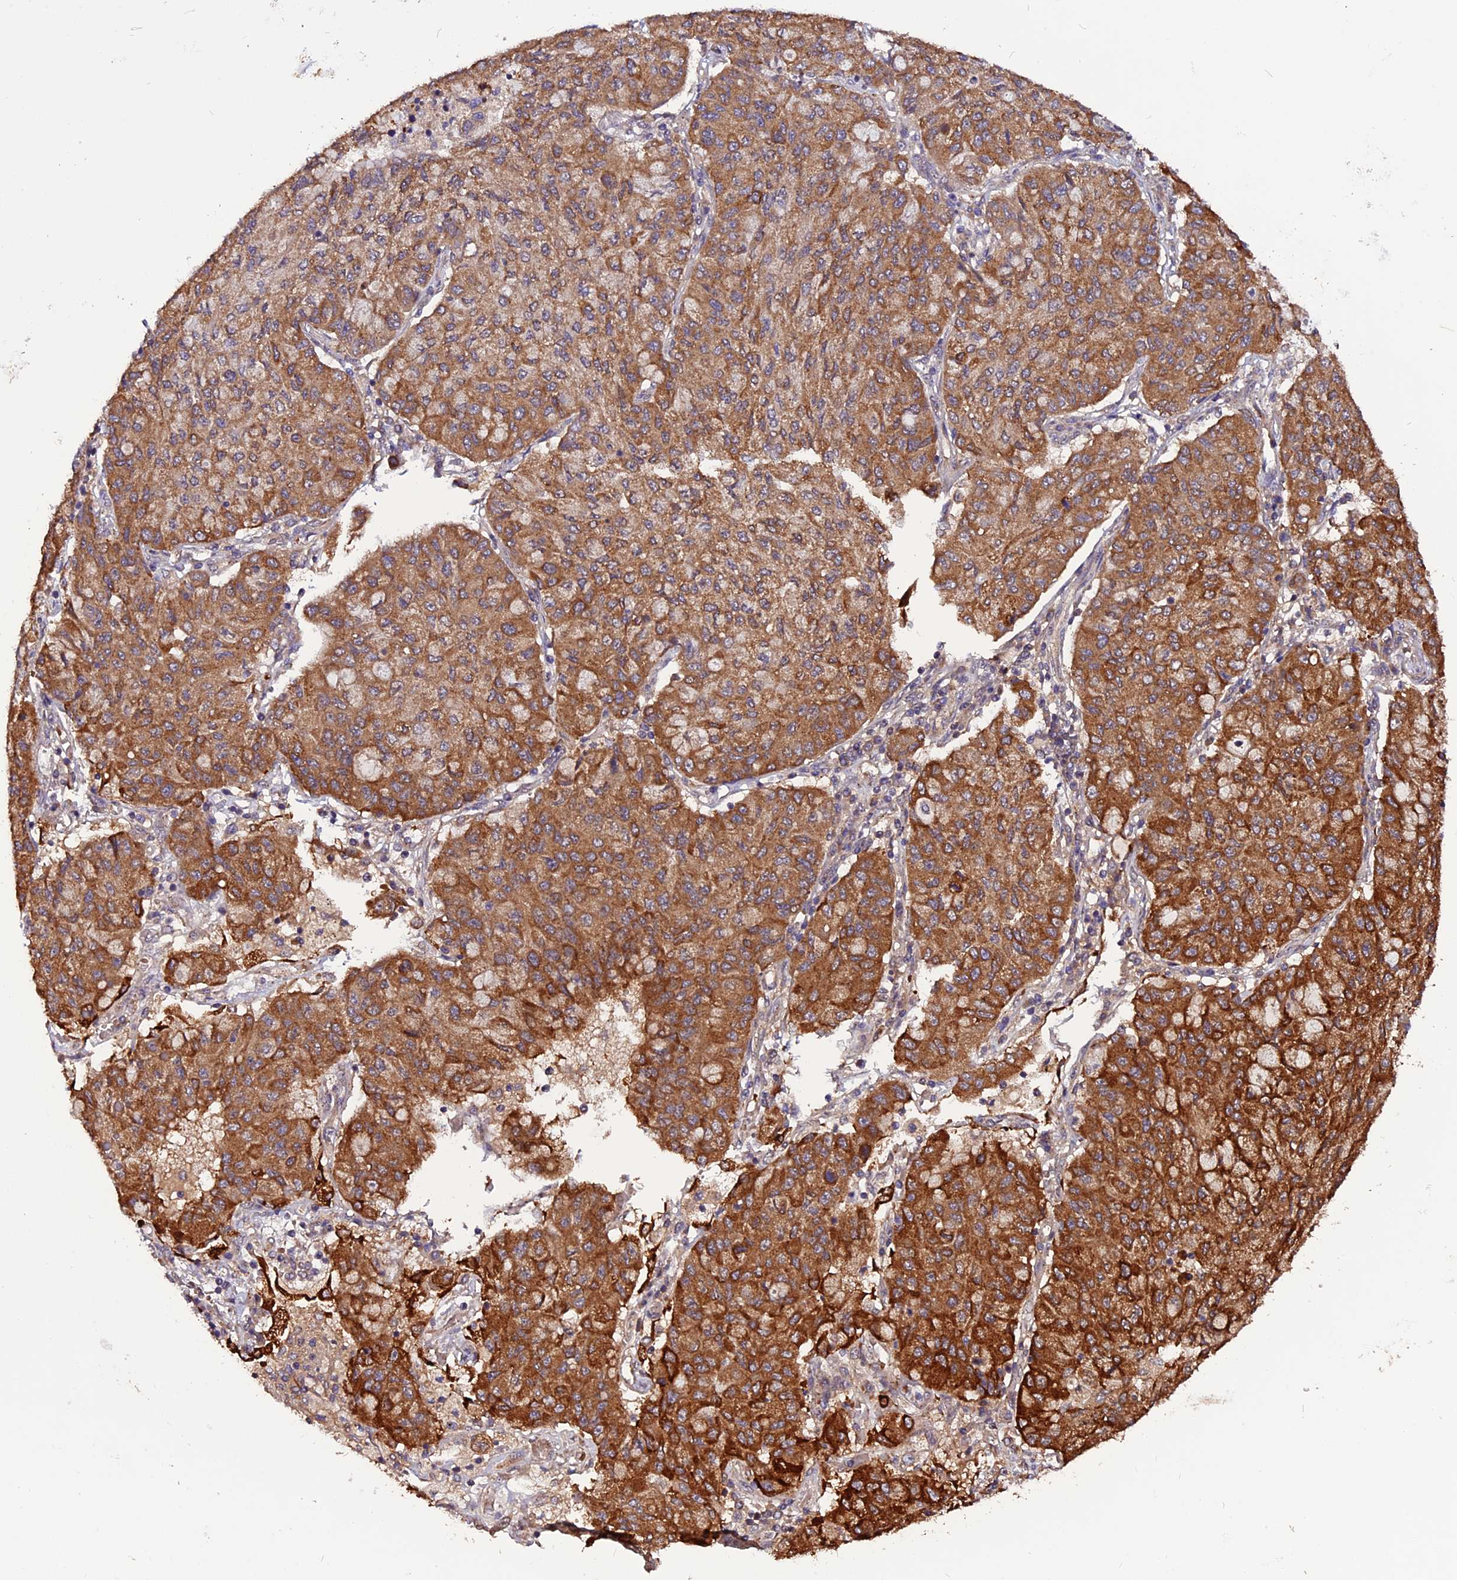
{"staining": {"intensity": "strong", "quantity": ">75%", "location": "cytoplasmic/membranous"}, "tissue": "lung cancer", "cell_type": "Tumor cells", "image_type": "cancer", "snomed": [{"axis": "morphology", "description": "Squamous cell carcinoma, NOS"}, {"axis": "topography", "description": "Lung"}], "caption": "Squamous cell carcinoma (lung) stained with a protein marker exhibits strong staining in tumor cells.", "gene": "RINL", "patient": {"sex": "male", "age": 74}}